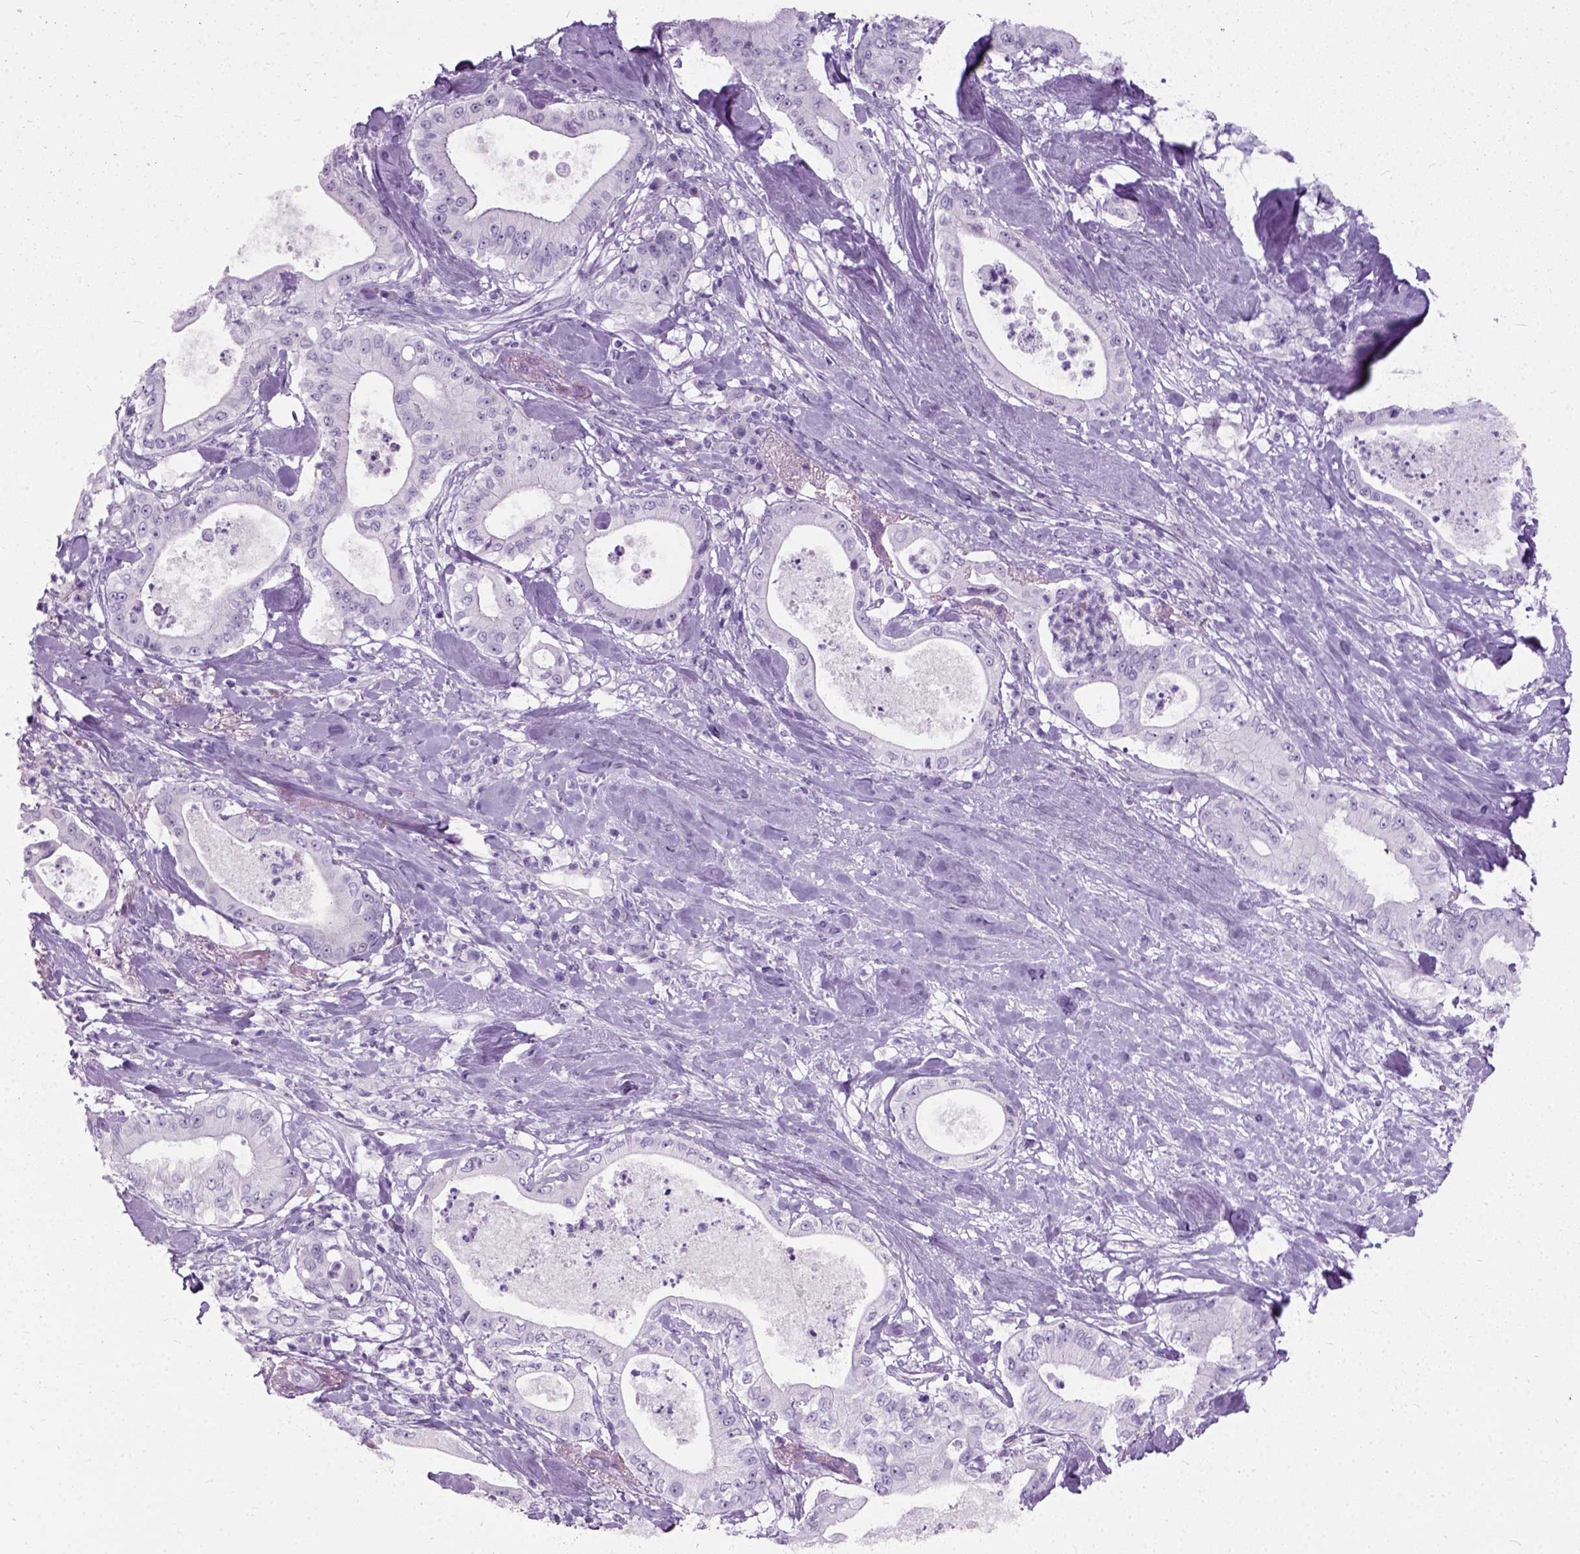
{"staining": {"intensity": "negative", "quantity": "none", "location": "none"}, "tissue": "pancreatic cancer", "cell_type": "Tumor cells", "image_type": "cancer", "snomed": [{"axis": "morphology", "description": "Adenocarcinoma, NOS"}, {"axis": "topography", "description": "Pancreas"}], "caption": "Immunohistochemistry (IHC) image of neoplastic tissue: pancreatic cancer stained with DAB (3,3'-diaminobenzidine) exhibits no significant protein positivity in tumor cells.", "gene": "AXDND1", "patient": {"sex": "male", "age": 71}}